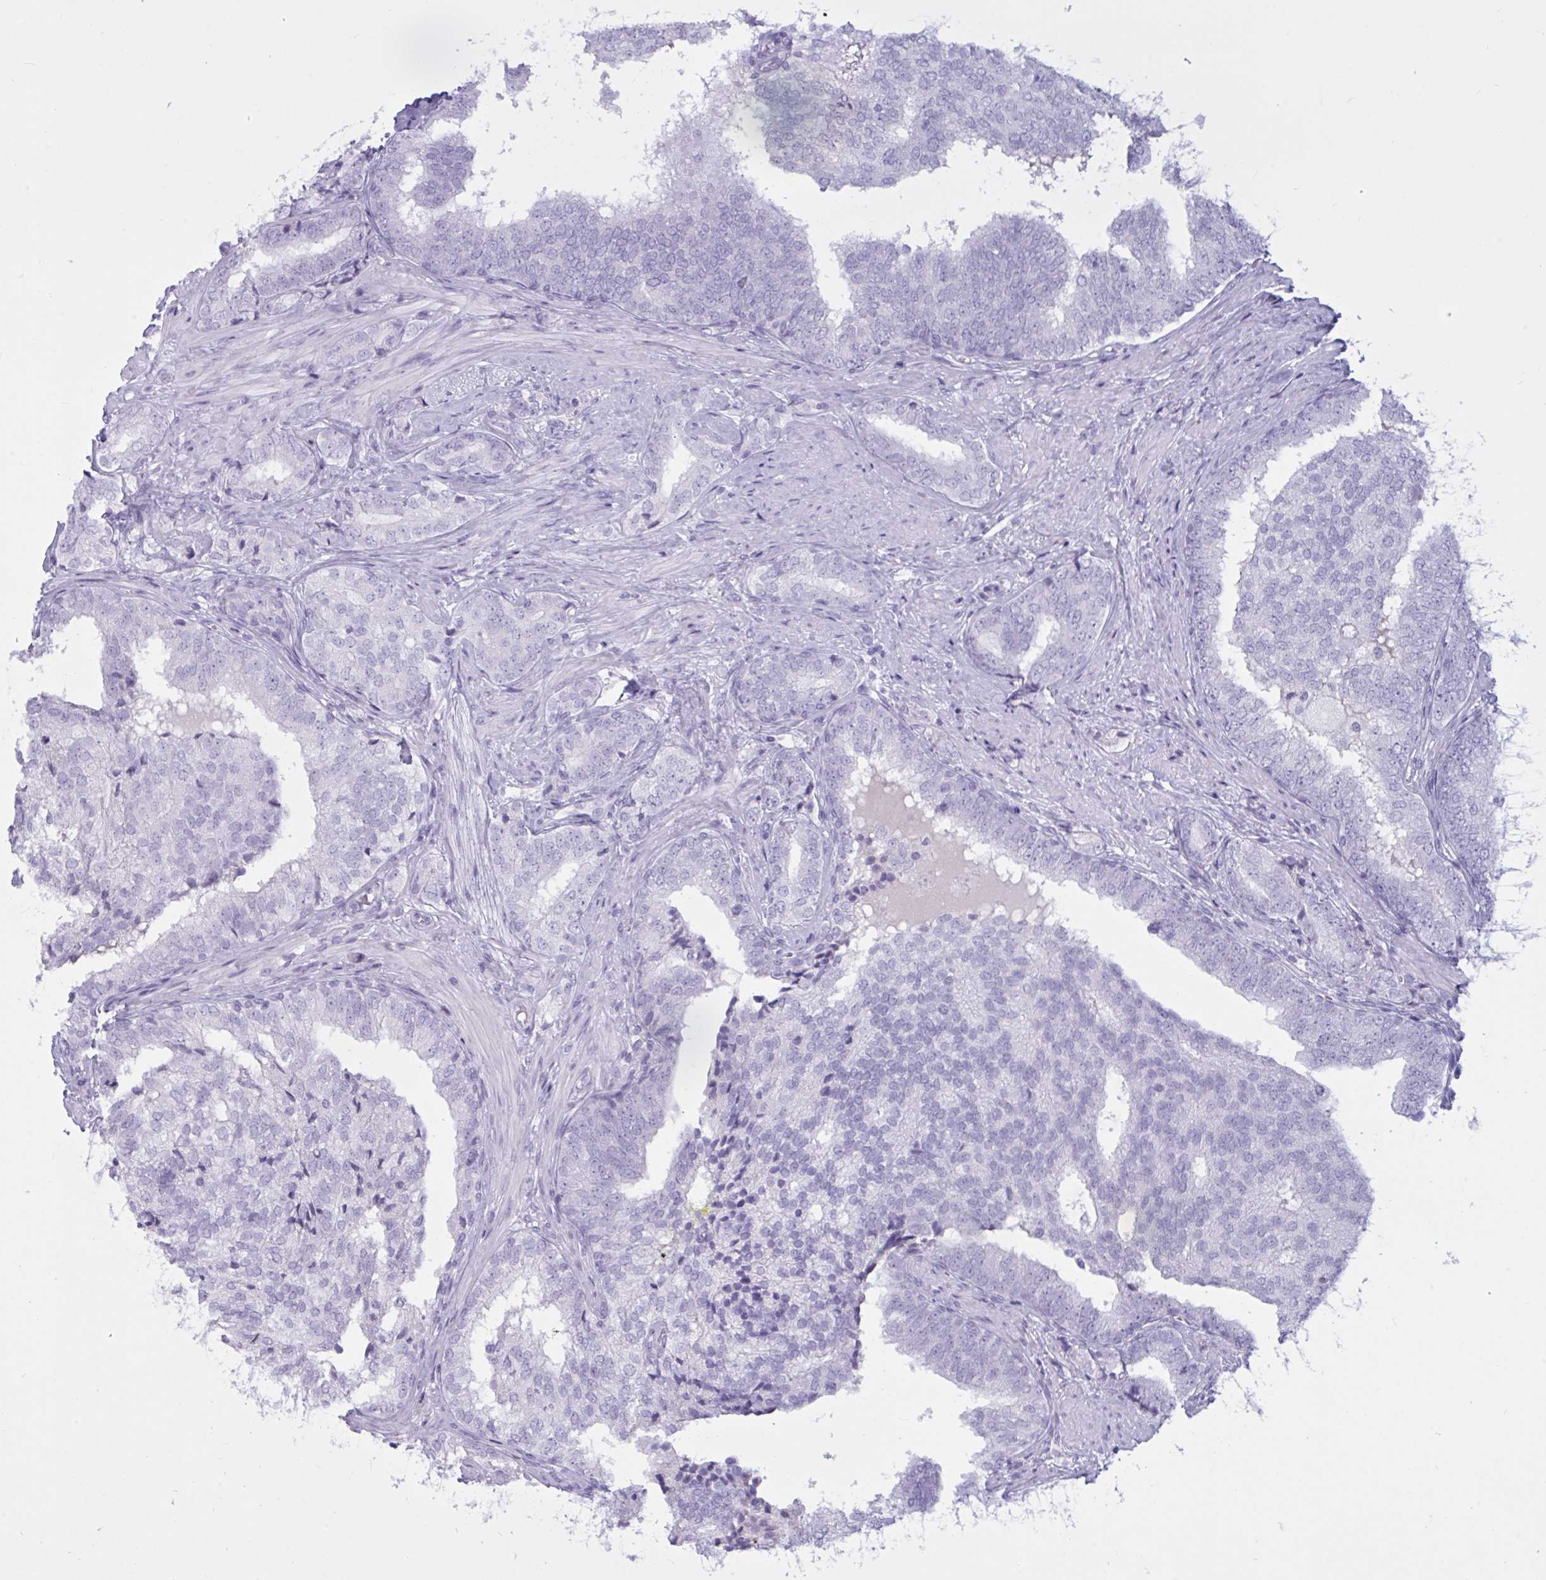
{"staining": {"intensity": "negative", "quantity": "none", "location": "none"}, "tissue": "prostate cancer", "cell_type": "Tumor cells", "image_type": "cancer", "snomed": [{"axis": "morphology", "description": "Adenocarcinoma, High grade"}, {"axis": "topography", "description": "Prostate"}], "caption": "Tumor cells show no significant protein positivity in prostate cancer (adenocarcinoma (high-grade)). Brightfield microscopy of immunohistochemistry (IHC) stained with DAB (brown) and hematoxylin (blue), captured at high magnification.", "gene": "BBS10", "patient": {"sex": "male", "age": 72}}